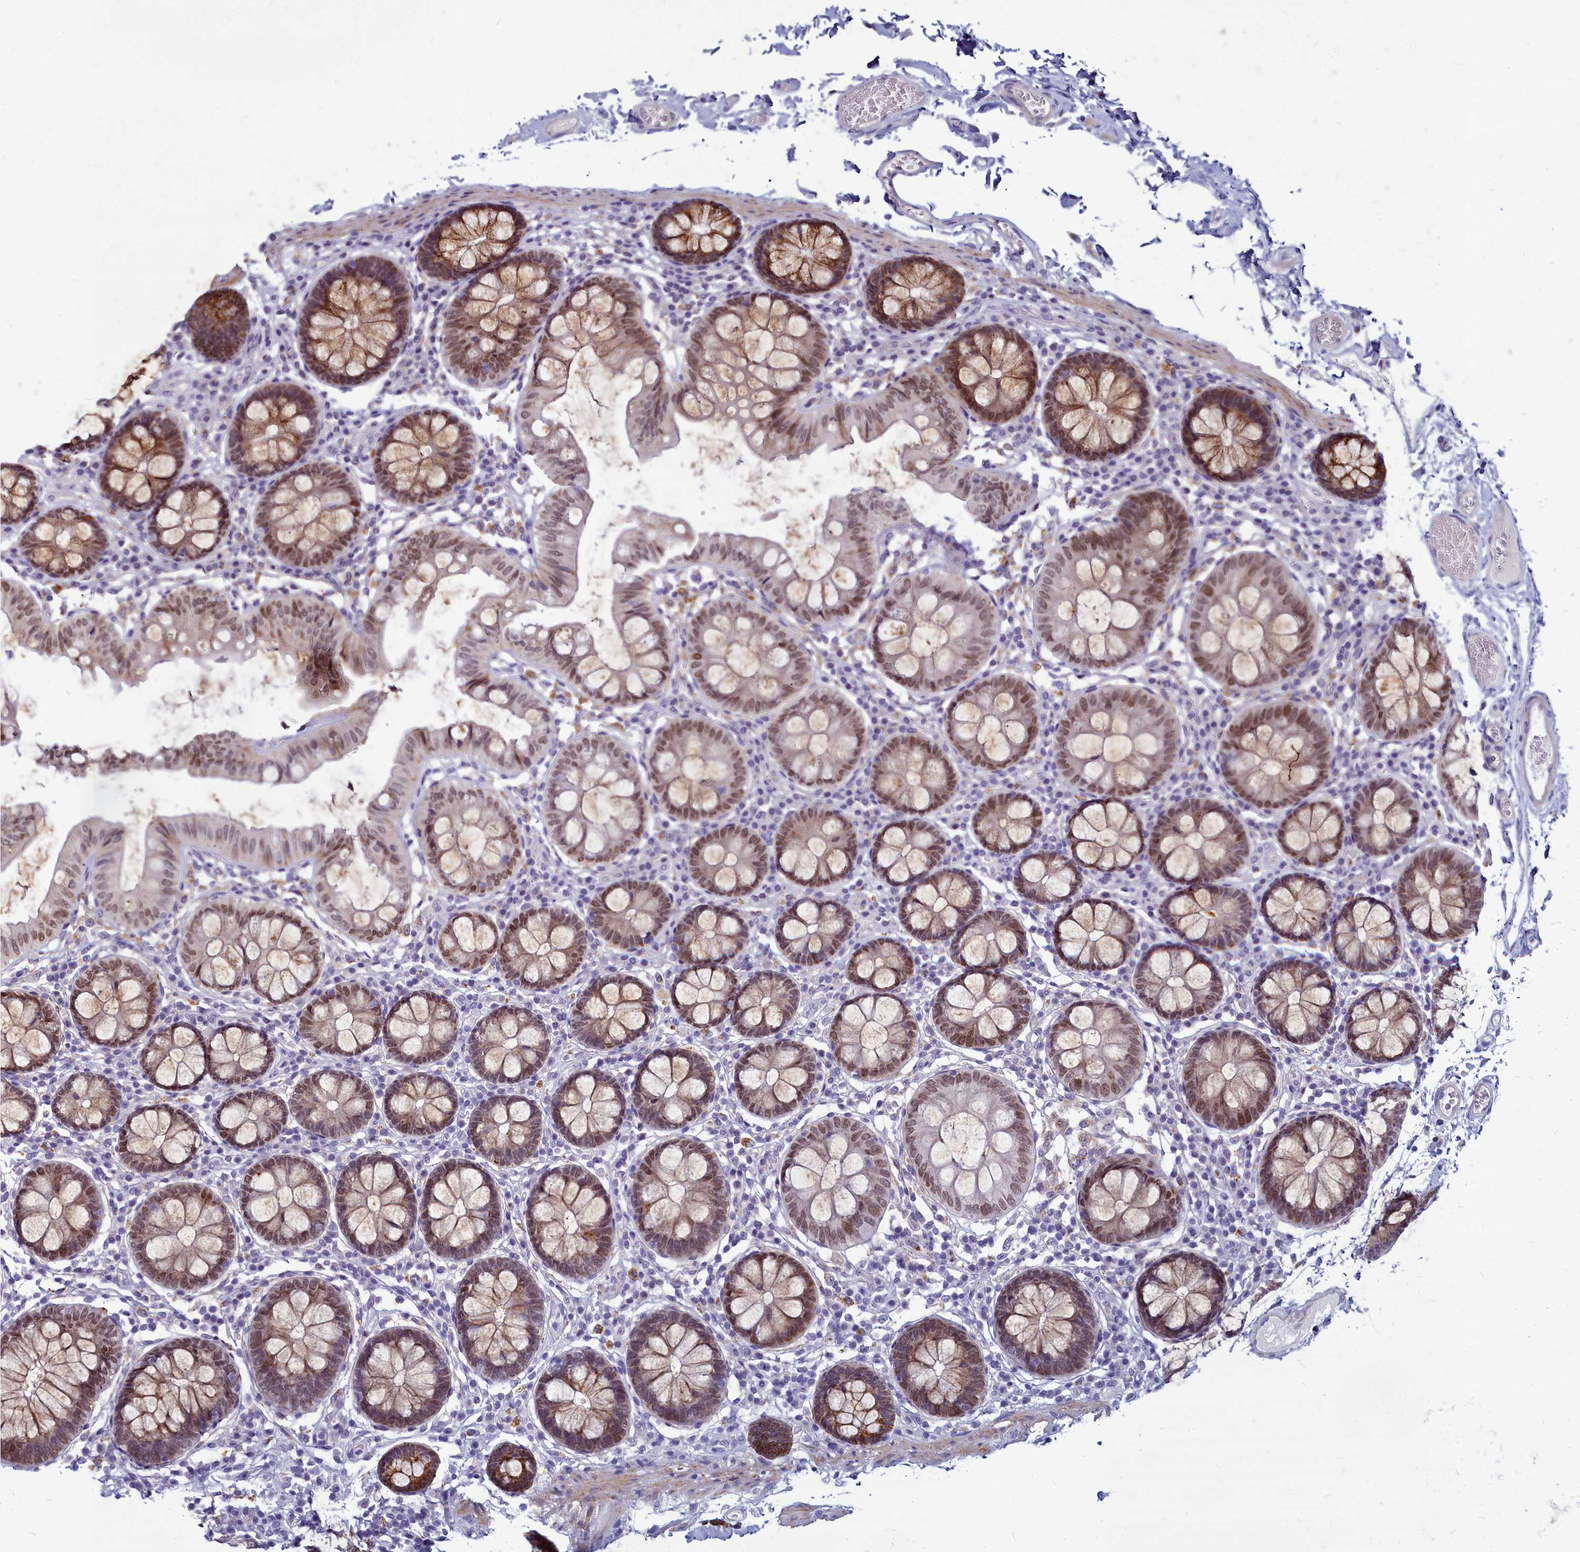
{"staining": {"intensity": "weak", "quantity": "<25%", "location": "cytoplasmic/membranous"}, "tissue": "colon", "cell_type": "Endothelial cells", "image_type": "normal", "snomed": [{"axis": "morphology", "description": "Normal tissue, NOS"}, {"axis": "topography", "description": "Colon"}], "caption": "Immunohistochemistry (IHC) micrograph of unremarkable colon stained for a protein (brown), which shows no positivity in endothelial cells. (Immunohistochemistry, brightfield microscopy, high magnification).", "gene": "SMPD4", "patient": {"sex": "male", "age": 84}}